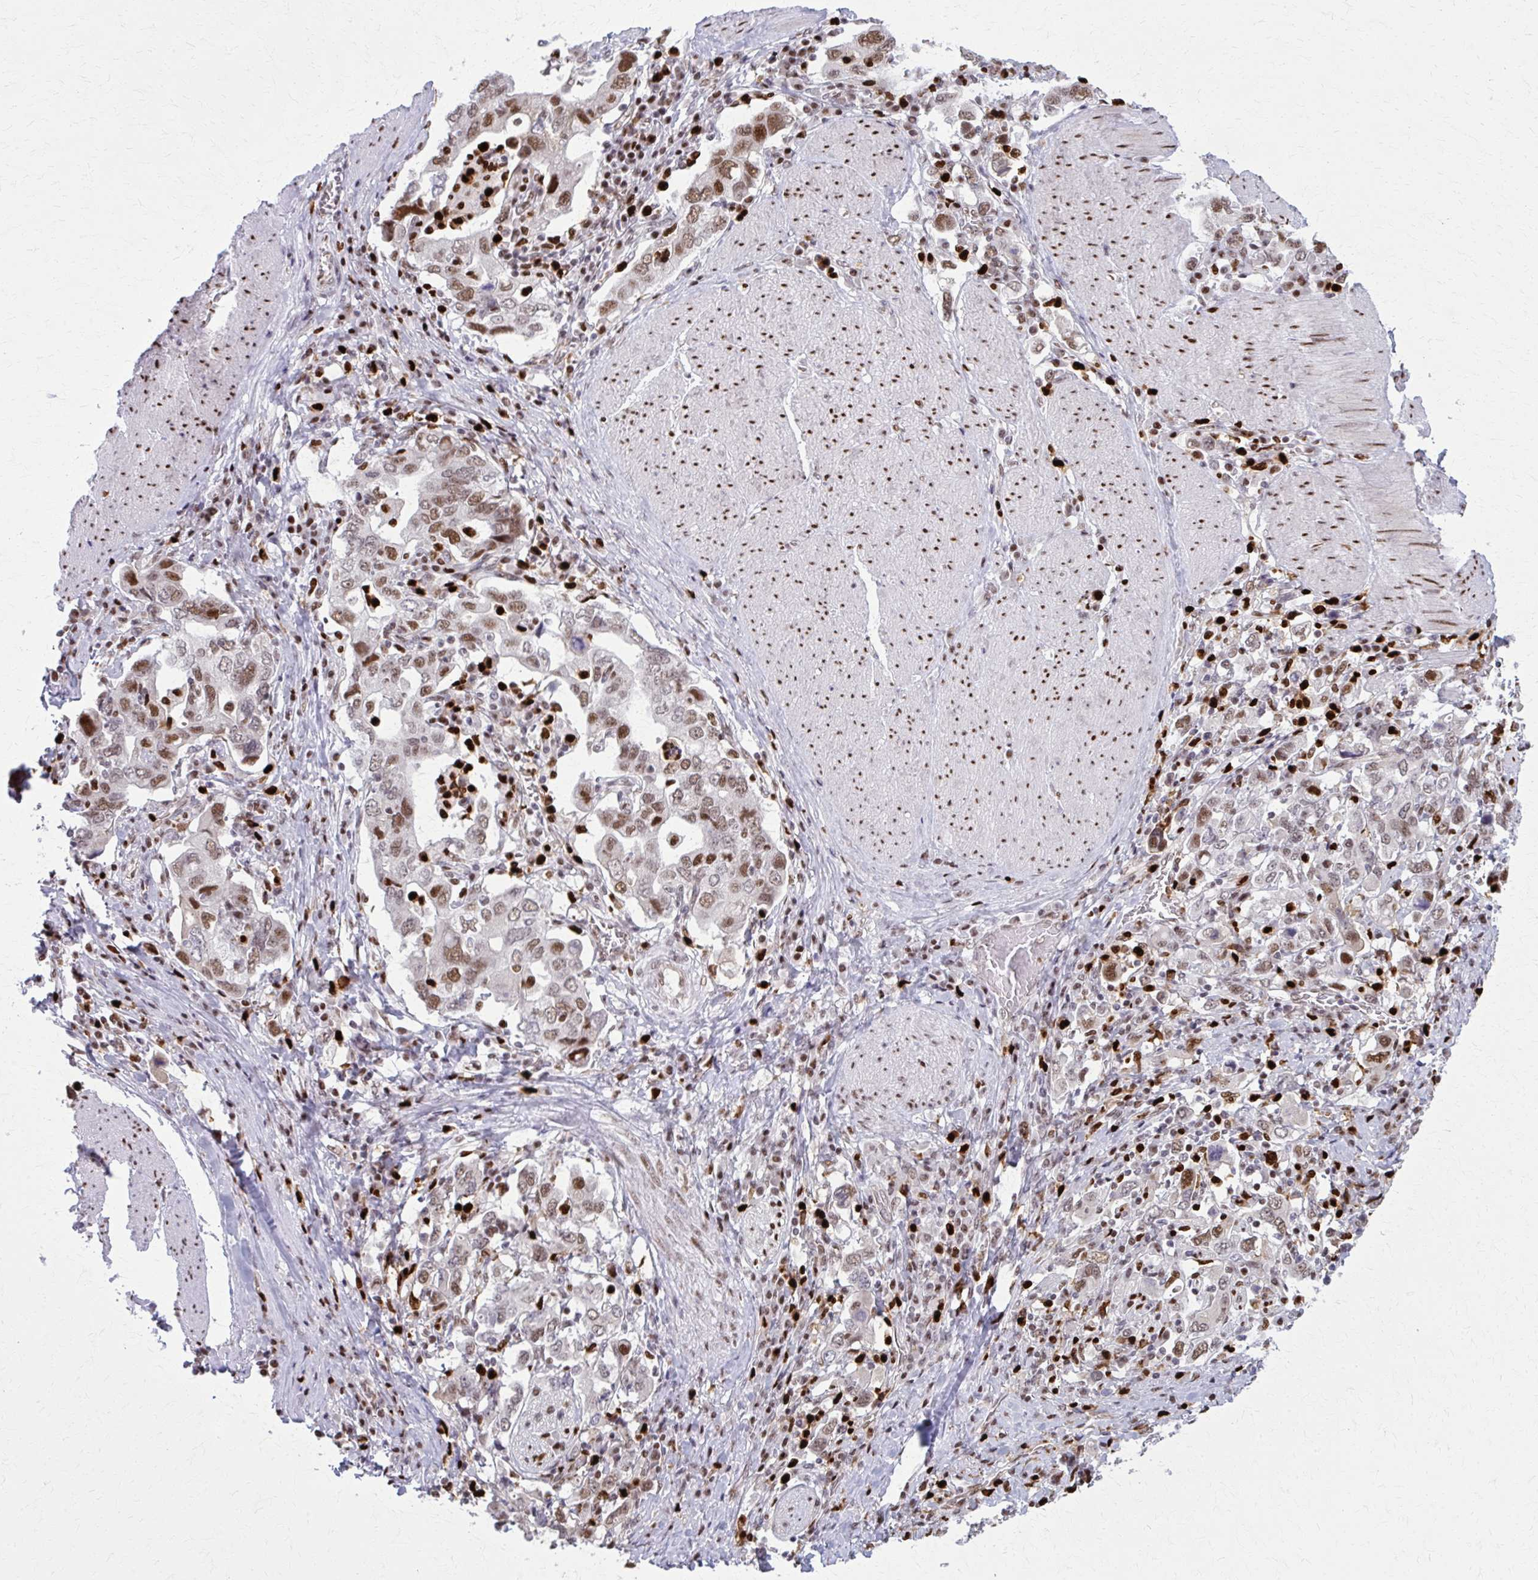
{"staining": {"intensity": "moderate", "quantity": ">75%", "location": "nuclear"}, "tissue": "stomach cancer", "cell_type": "Tumor cells", "image_type": "cancer", "snomed": [{"axis": "morphology", "description": "Adenocarcinoma, NOS"}, {"axis": "topography", "description": "Stomach, upper"}, {"axis": "topography", "description": "Stomach"}], "caption": "A medium amount of moderate nuclear positivity is appreciated in approximately >75% of tumor cells in stomach cancer tissue.", "gene": "ZNF559", "patient": {"sex": "male", "age": 62}}